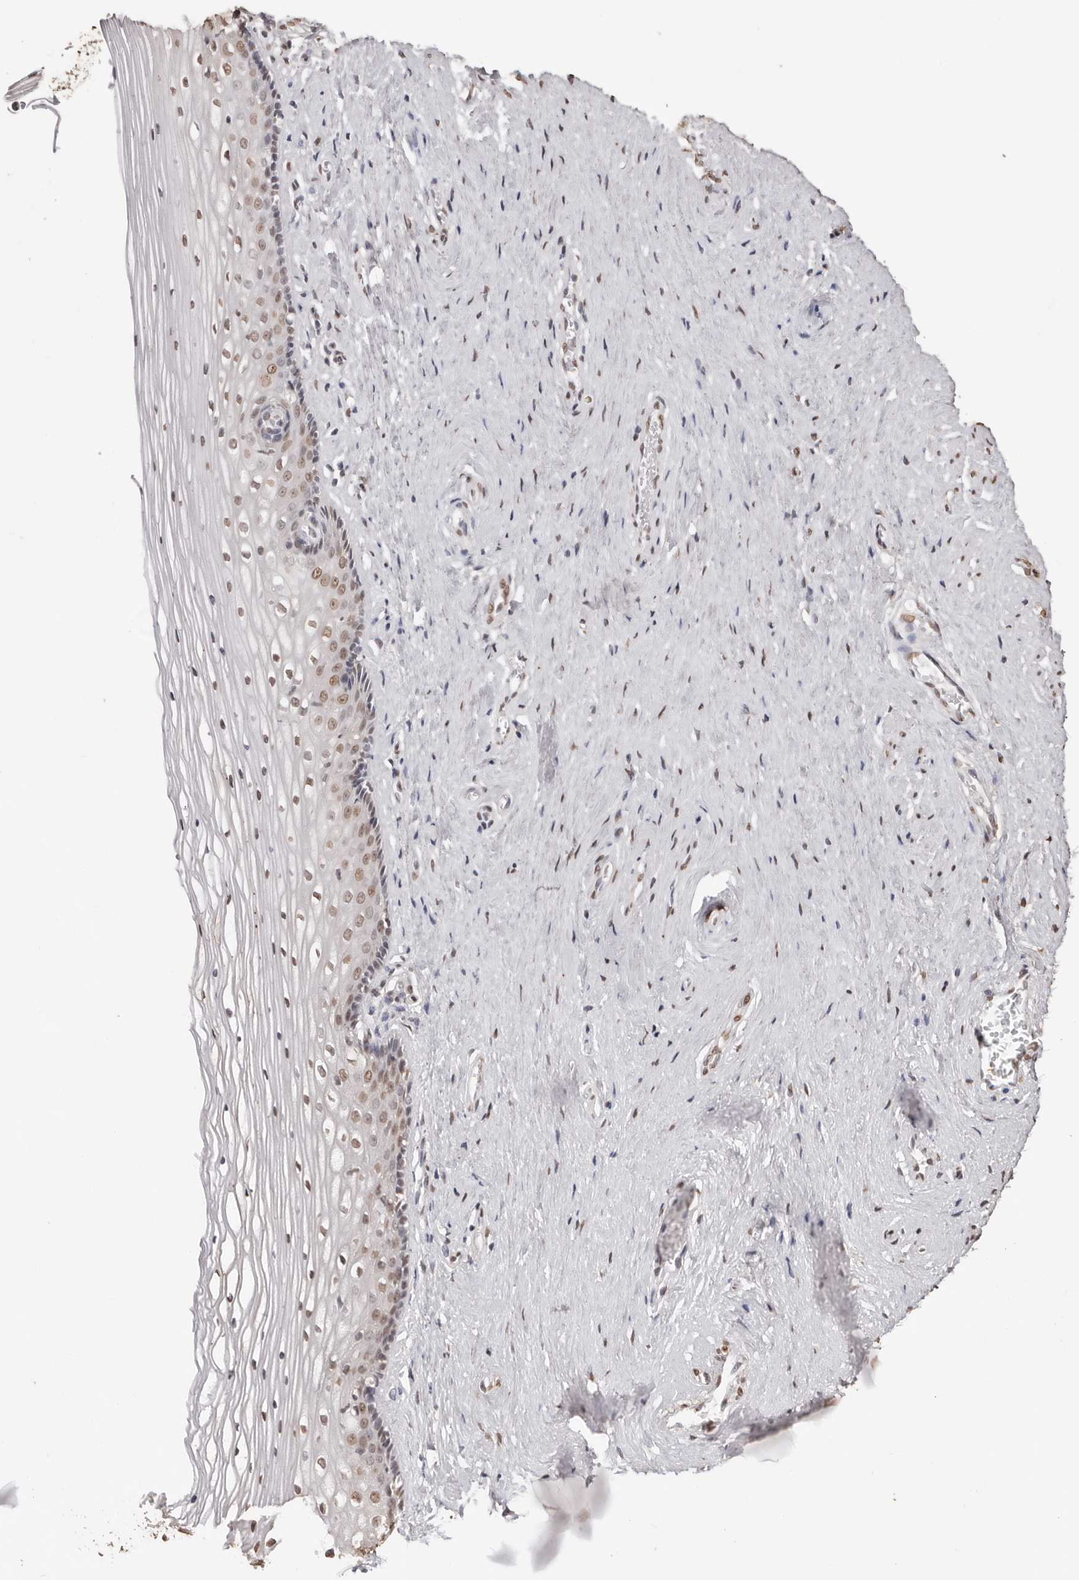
{"staining": {"intensity": "weak", "quantity": ">75%", "location": "nuclear"}, "tissue": "vagina", "cell_type": "Squamous epithelial cells", "image_type": "normal", "snomed": [{"axis": "morphology", "description": "Normal tissue, NOS"}, {"axis": "topography", "description": "Vagina"}], "caption": "Vagina stained with DAB immunohistochemistry demonstrates low levels of weak nuclear positivity in approximately >75% of squamous epithelial cells. Using DAB (3,3'-diaminobenzidine) (brown) and hematoxylin (blue) stains, captured at high magnification using brightfield microscopy.", "gene": "OLIG3", "patient": {"sex": "female", "age": 46}}